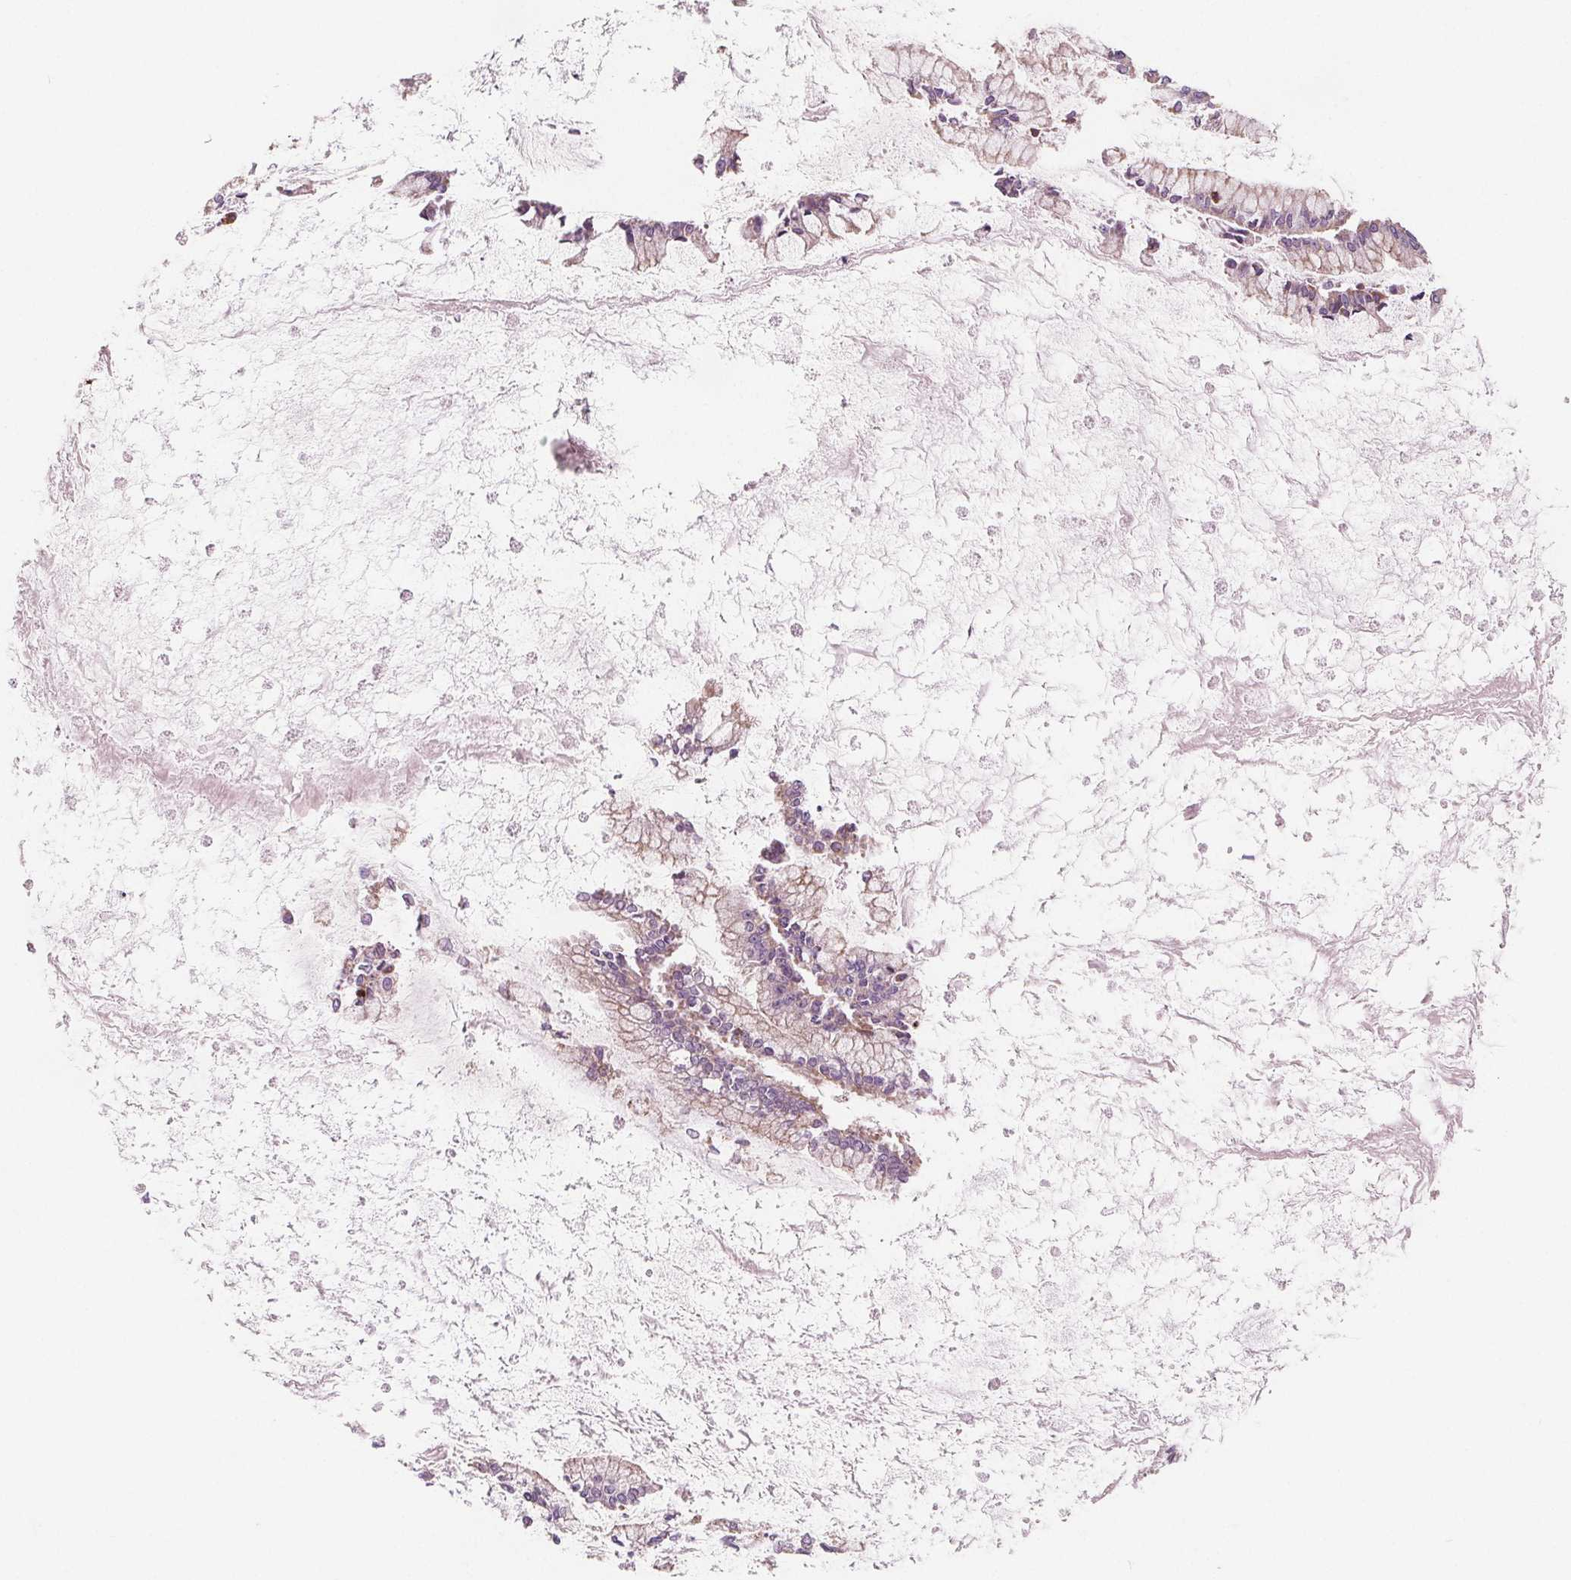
{"staining": {"intensity": "weak", "quantity": "<25%", "location": "cytoplasmic/membranous"}, "tissue": "ovarian cancer", "cell_type": "Tumor cells", "image_type": "cancer", "snomed": [{"axis": "morphology", "description": "Cystadenocarcinoma, mucinous, NOS"}, {"axis": "topography", "description": "Ovary"}], "caption": "A high-resolution image shows IHC staining of mucinous cystadenocarcinoma (ovarian), which reveals no significant positivity in tumor cells. The staining is performed using DAB (3,3'-diaminobenzidine) brown chromogen with nuclei counter-stained in using hematoxylin.", "gene": "ADAM33", "patient": {"sex": "female", "age": 67}}